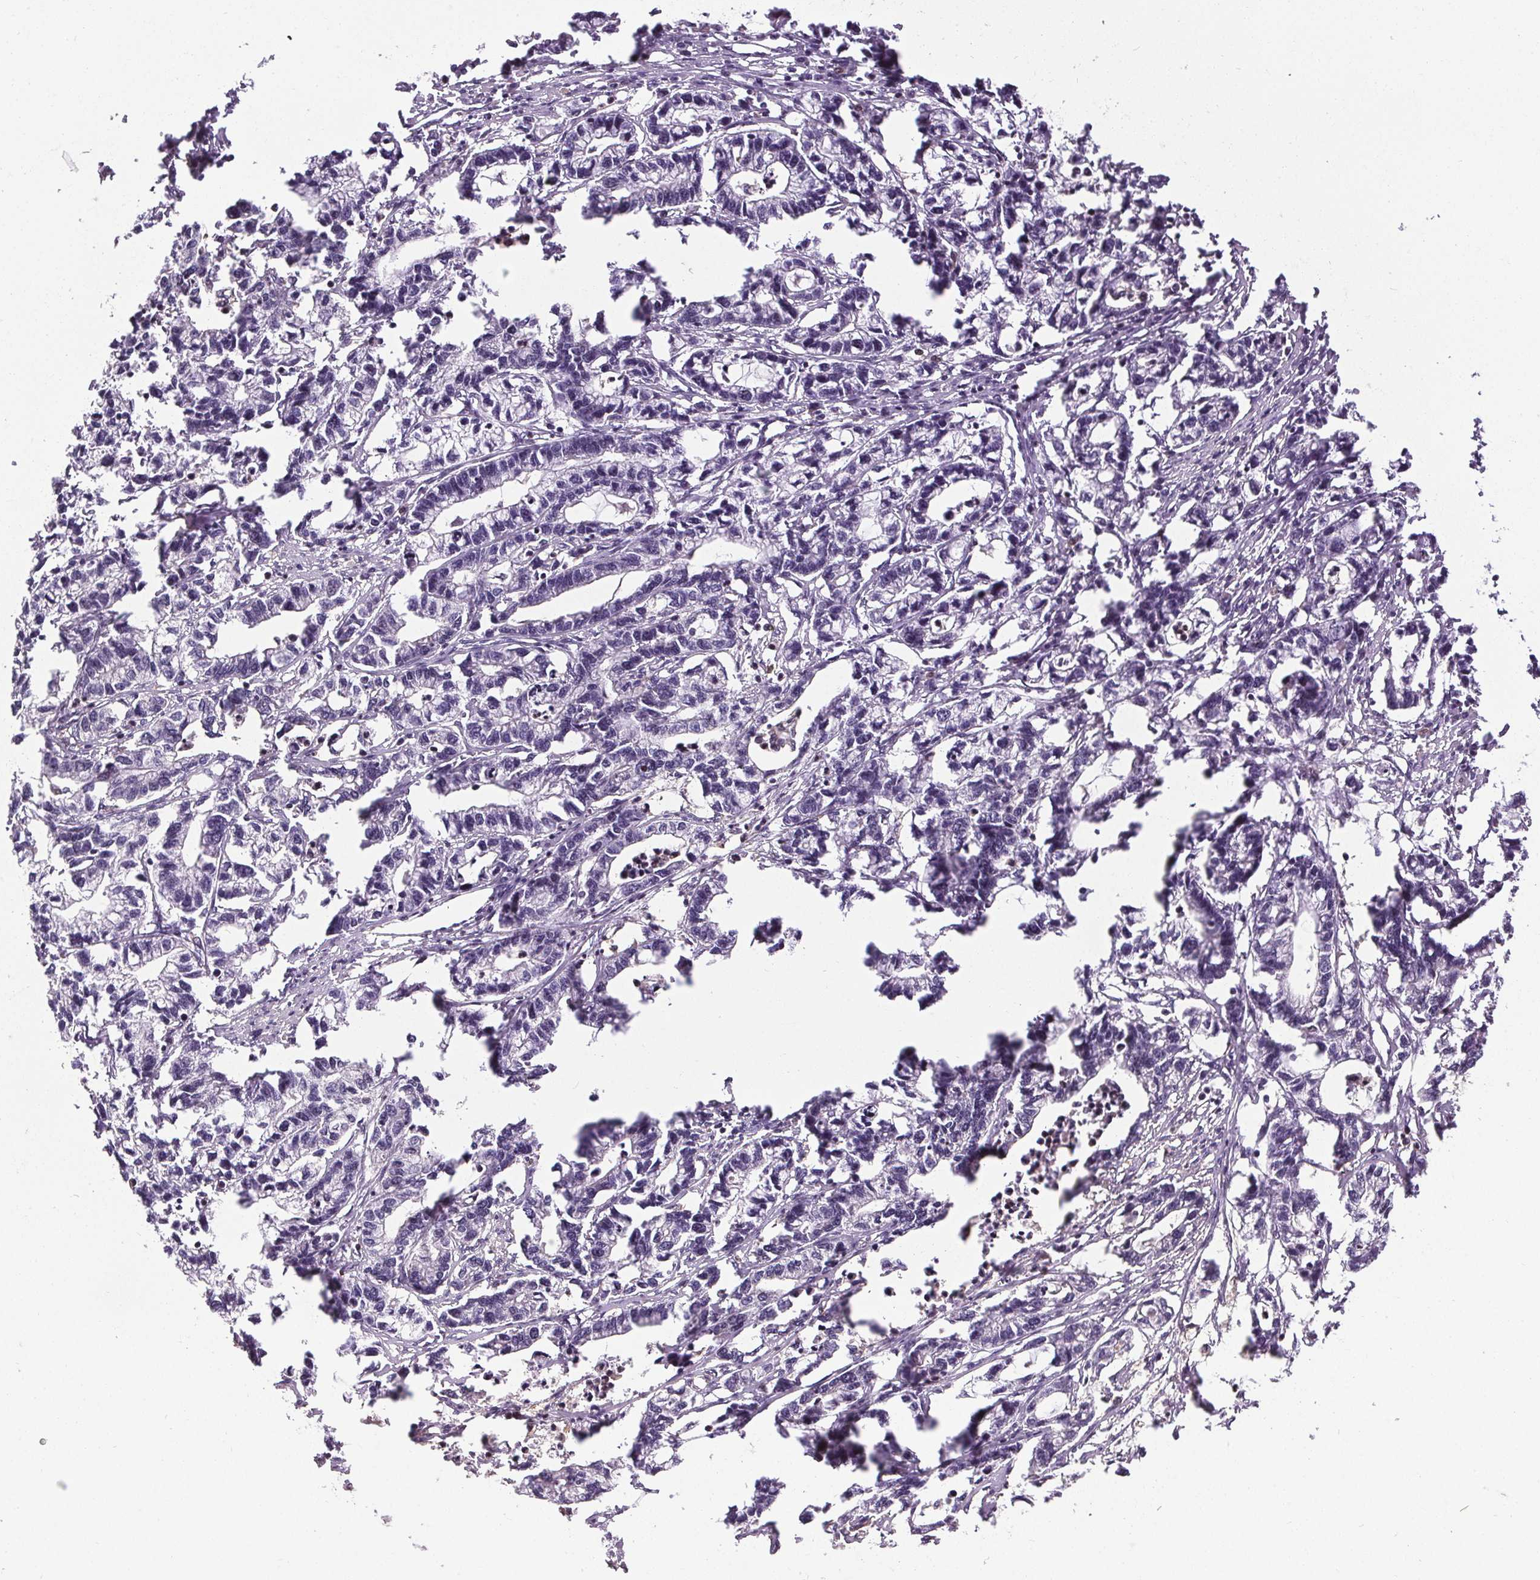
{"staining": {"intensity": "negative", "quantity": "none", "location": "none"}, "tissue": "stomach cancer", "cell_type": "Tumor cells", "image_type": "cancer", "snomed": [{"axis": "morphology", "description": "Adenocarcinoma, NOS"}, {"axis": "topography", "description": "Stomach"}], "caption": "Immunohistochemistry (IHC) histopathology image of neoplastic tissue: human stomach cancer stained with DAB (3,3'-diaminobenzidine) demonstrates no significant protein positivity in tumor cells. (Immunohistochemistry (IHC), brightfield microscopy, high magnification).", "gene": "TMEM240", "patient": {"sex": "male", "age": 83}}